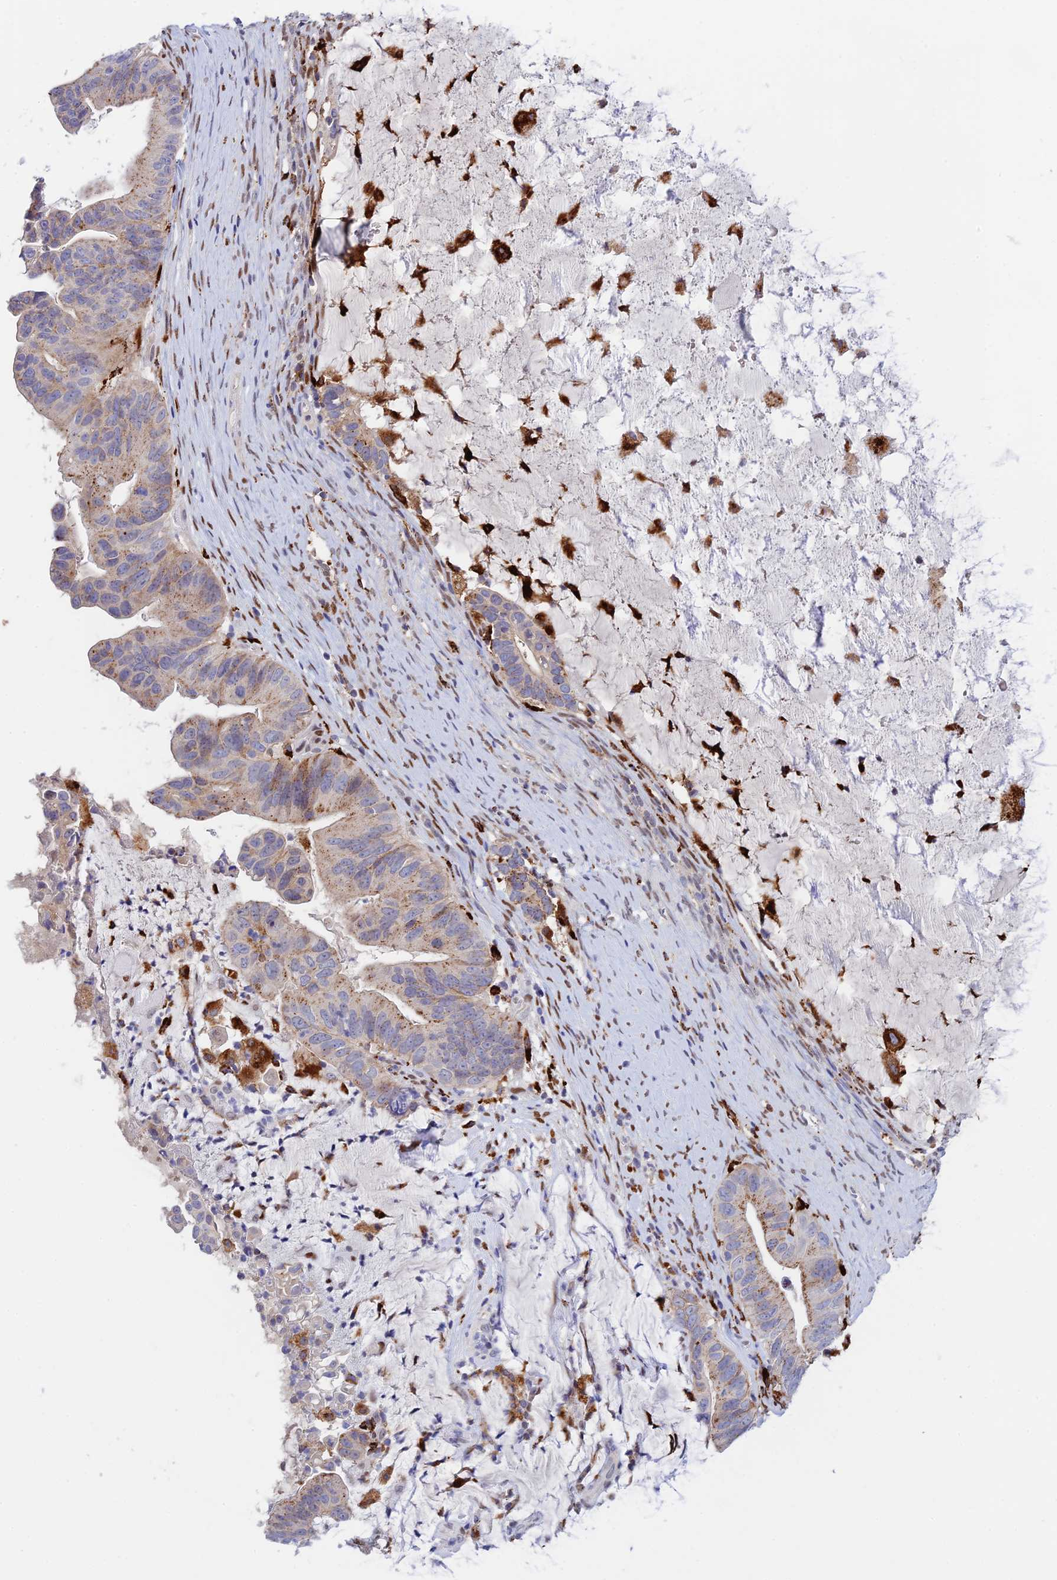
{"staining": {"intensity": "moderate", "quantity": "<25%", "location": "cytoplasmic/membranous"}, "tissue": "ovarian cancer", "cell_type": "Tumor cells", "image_type": "cancer", "snomed": [{"axis": "morphology", "description": "Cystadenocarcinoma, mucinous, NOS"}, {"axis": "topography", "description": "Ovary"}], "caption": "Moderate cytoplasmic/membranous positivity for a protein is appreciated in approximately <25% of tumor cells of ovarian cancer (mucinous cystadenocarcinoma) using immunohistochemistry (IHC).", "gene": "HIC1", "patient": {"sex": "female", "age": 61}}